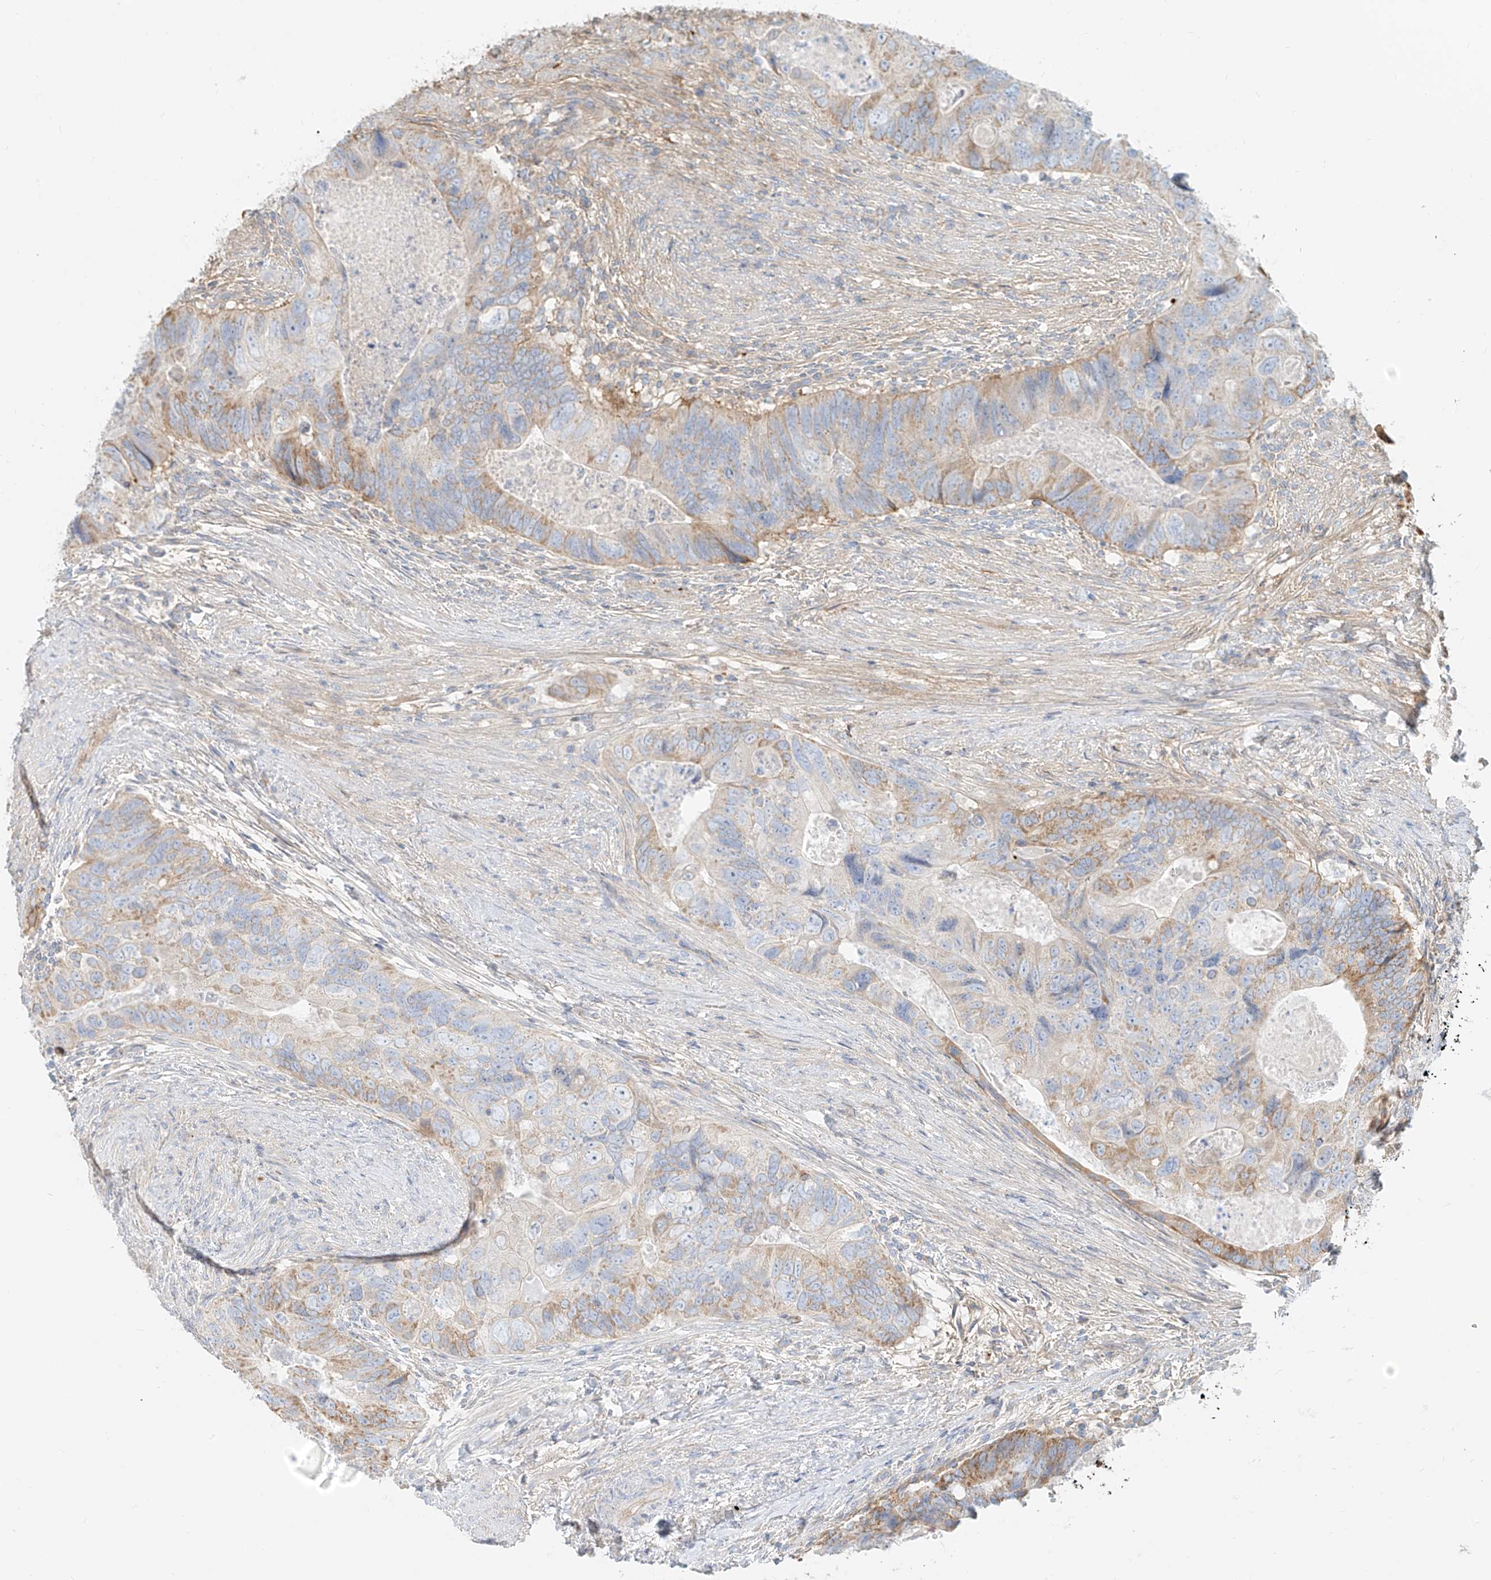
{"staining": {"intensity": "moderate", "quantity": "<25%", "location": "cytoplasmic/membranous"}, "tissue": "colorectal cancer", "cell_type": "Tumor cells", "image_type": "cancer", "snomed": [{"axis": "morphology", "description": "Adenocarcinoma, NOS"}, {"axis": "topography", "description": "Rectum"}], "caption": "Human adenocarcinoma (colorectal) stained for a protein (brown) shows moderate cytoplasmic/membranous positive staining in approximately <25% of tumor cells.", "gene": "OCSTAMP", "patient": {"sex": "male", "age": 63}}